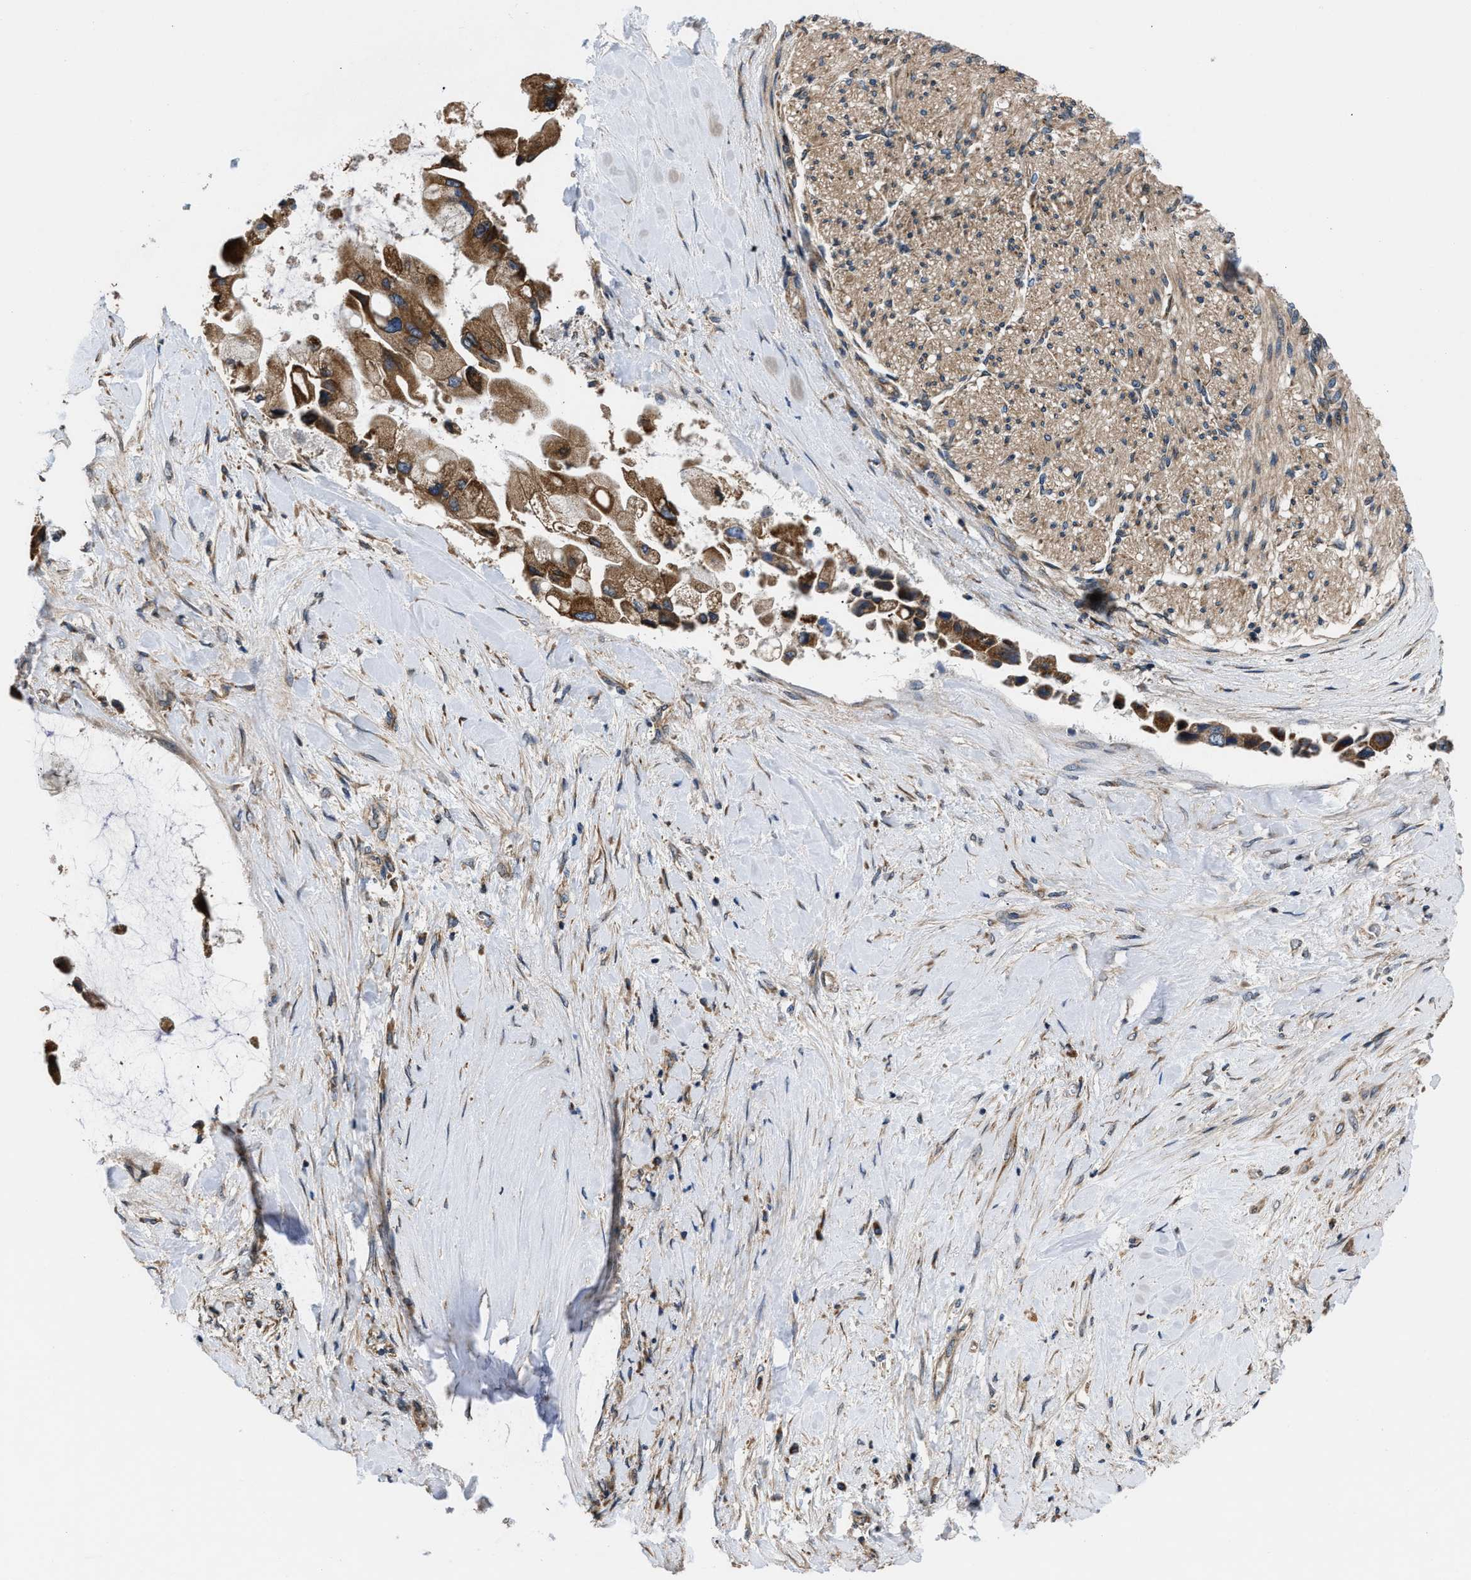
{"staining": {"intensity": "moderate", "quantity": ">75%", "location": "cytoplasmic/membranous"}, "tissue": "liver cancer", "cell_type": "Tumor cells", "image_type": "cancer", "snomed": [{"axis": "morphology", "description": "Cholangiocarcinoma"}, {"axis": "topography", "description": "Liver"}], "caption": "A medium amount of moderate cytoplasmic/membranous positivity is appreciated in approximately >75% of tumor cells in liver cancer (cholangiocarcinoma) tissue. Using DAB (brown) and hematoxylin (blue) stains, captured at high magnification using brightfield microscopy.", "gene": "CEP128", "patient": {"sex": "male", "age": 50}}